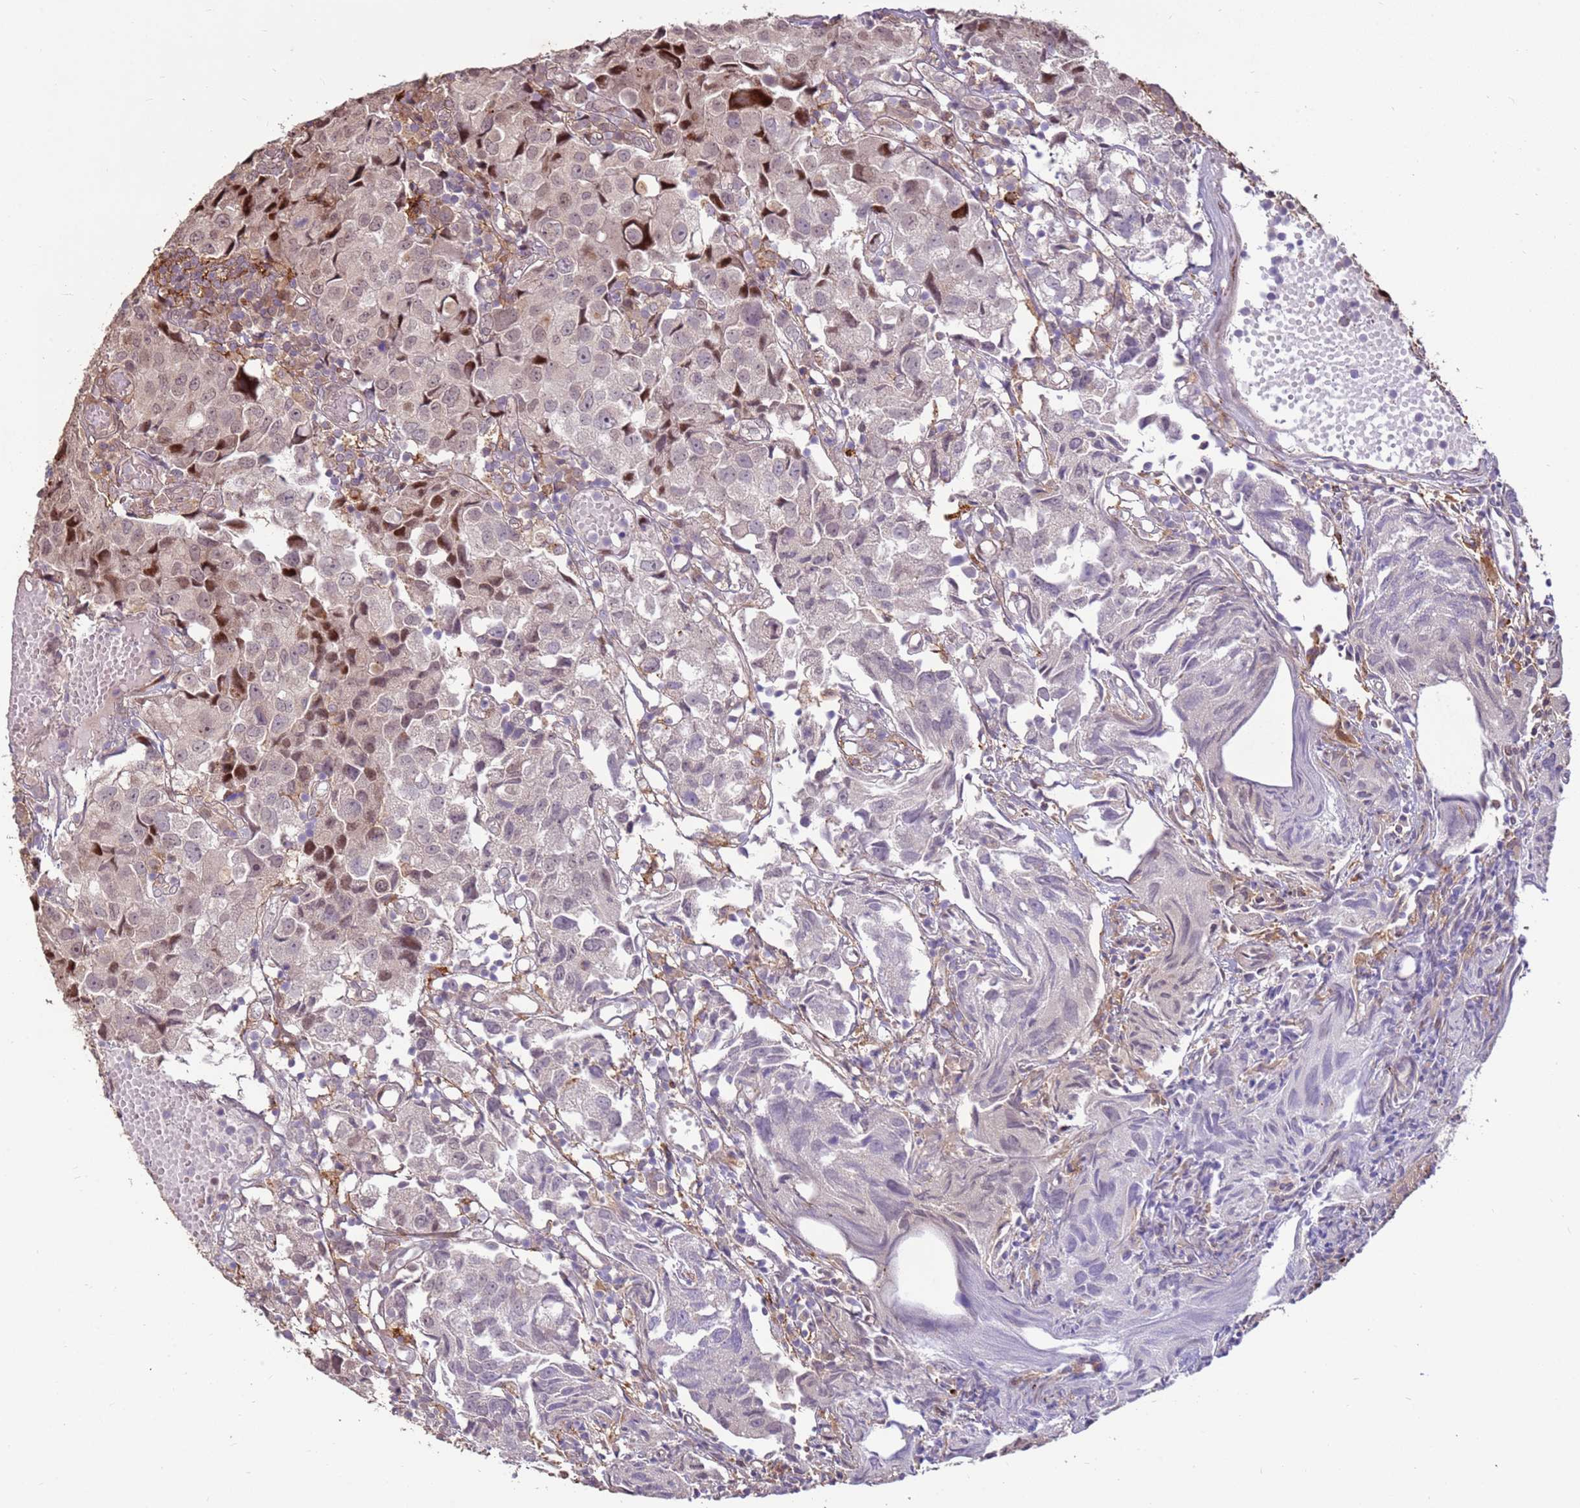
{"staining": {"intensity": "moderate", "quantity": "<25%", "location": "nuclear"}, "tissue": "urothelial cancer", "cell_type": "Tumor cells", "image_type": "cancer", "snomed": [{"axis": "morphology", "description": "Urothelial carcinoma, High grade"}, {"axis": "topography", "description": "Urinary bladder"}], "caption": "Approximately <25% of tumor cells in human high-grade urothelial carcinoma exhibit moderate nuclear protein positivity as visualized by brown immunohistochemical staining.", "gene": "LGI4", "patient": {"sex": "female", "age": 75}}